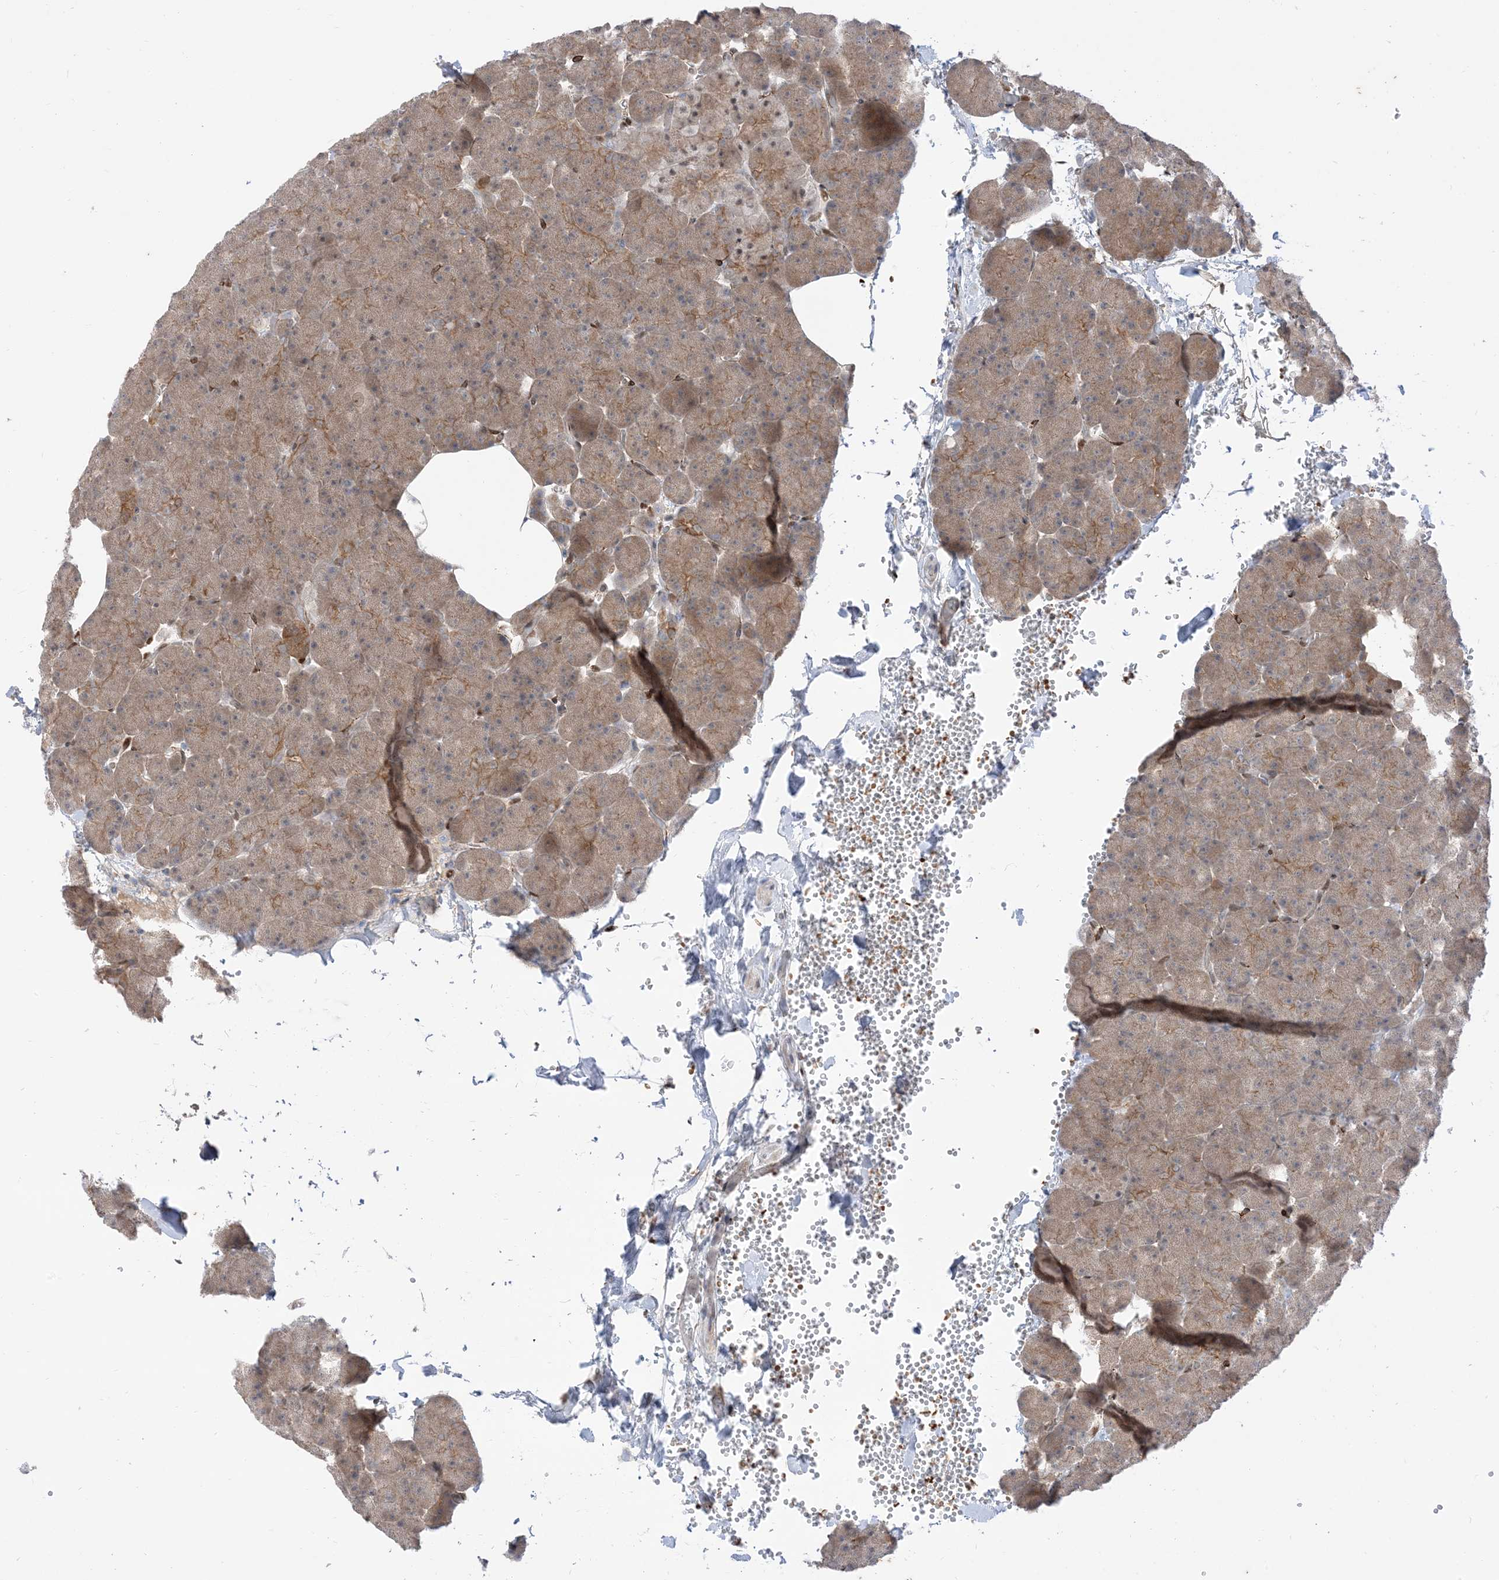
{"staining": {"intensity": "moderate", "quantity": "<25%", "location": "cytoplasmic/membranous"}, "tissue": "pancreas", "cell_type": "Exocrine glandular cells", "image_type": "normal", "snomed": [{"axis": "morphology", "description": "Normal tissue, NOS"}, {"axis": "morphology", "description": "Carcinoid, malignant, NOS"}, {"axis": "topography", "description": "Pancreas"}], "caption": "Protein staining by IHC shows moderate cytoplasmic/membranous staining in approximately <25% of exocrine glandular cells in normal pancreas. (IHC, brightfield microscopy, high magnification).", "gene": "RIN1", "patient": {"sex": "female", "age": 35}}